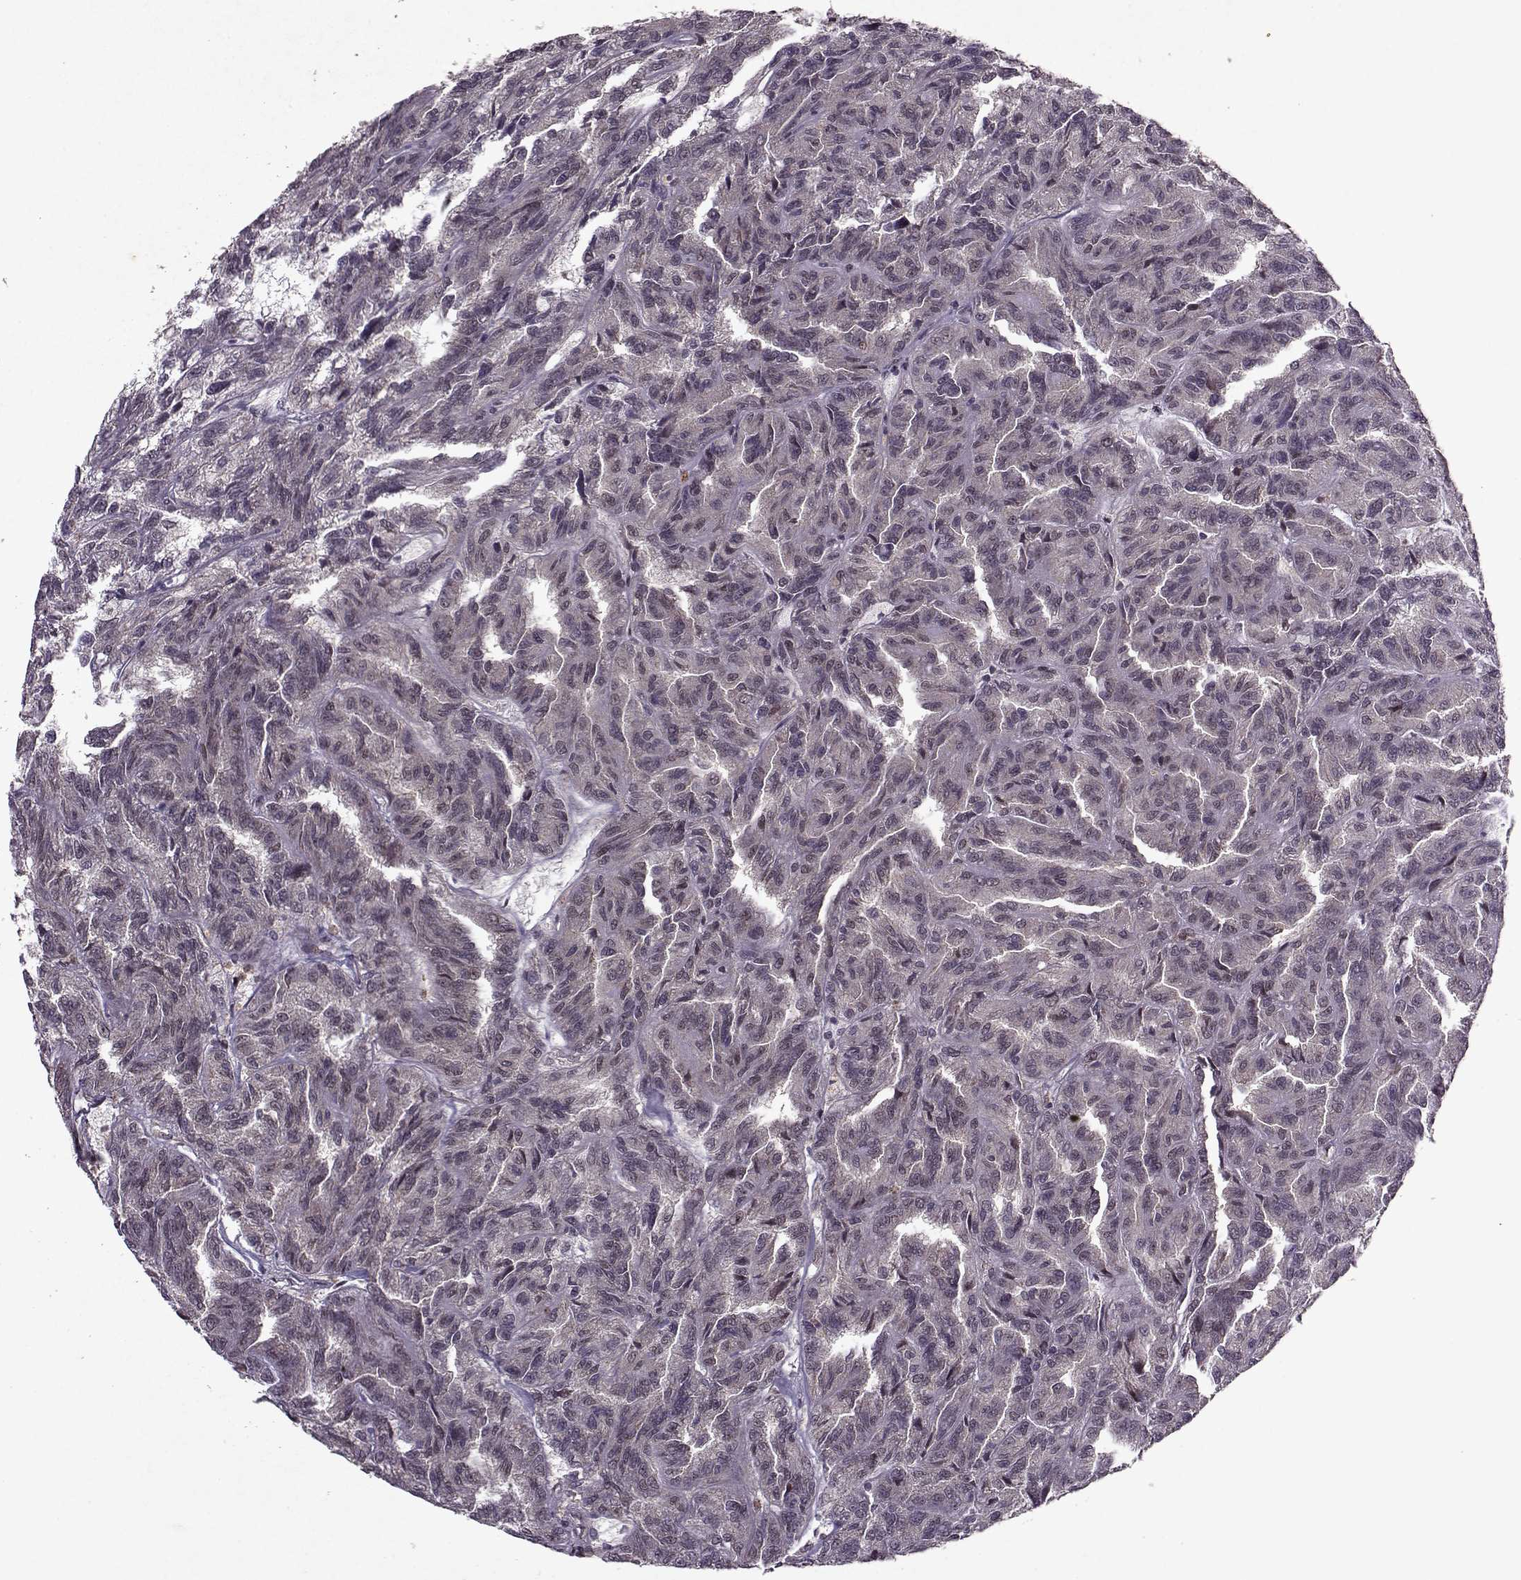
{"staining": {"intensity": "negative", "quantity": "none", "location": "none"}, "tissue": "renal cancer", "cell_type": "Tumor cells", "image_type": "cancer", "snomed": [{"axis": "morphology", "description": "Adenocarcinoma, NOS"}, {"axis": "topography", "description": "Kidney"}], "caption": "The IHC histopathology image has no significant staining in tumor cells of renal adenocarcinoma tissue.", "gene": "PSMA7", "patient": {"sex": "male", "age": 79}}